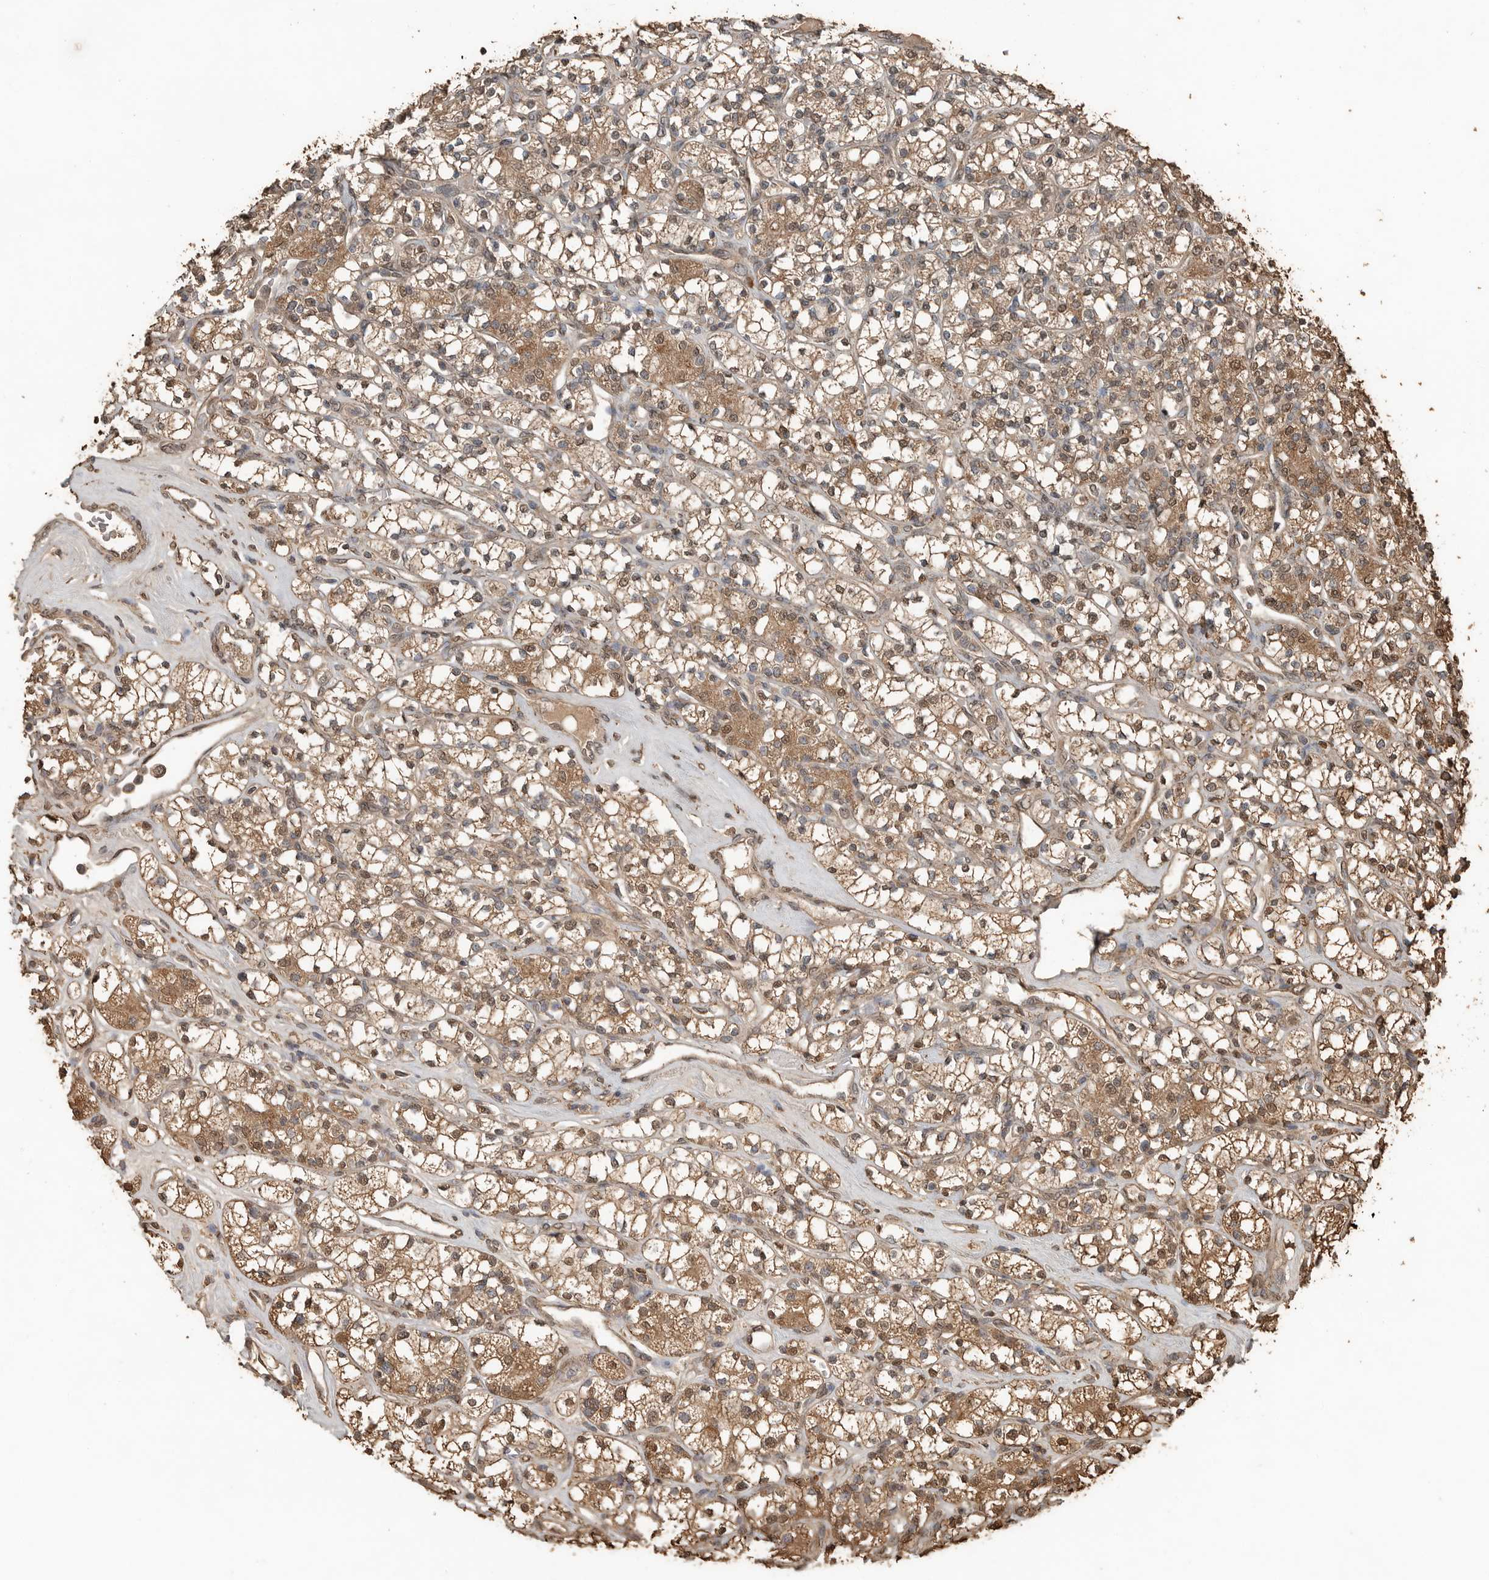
{"staining": {"intensity": "moderate", "quantity": ">75%", "location": "cytoplasmic/membranous,nuclear"}, "tissue": "renal cancer", "cell_type": "Tumor cells", "image_type": "cancer", "snomed": [{"axis": "morphology", "description": "Adenocarcinoma, NOS"}, {"axis": "topography", "description": "Kidney"}], "caption": "Tumor cells reveal medium levels of moderate cytoplasmic/membranous and nuclear expression in approximately >75% of cells in renal cancer.", "gene": "BLZF1", "patient": {"sex": "male", "age": 77}}